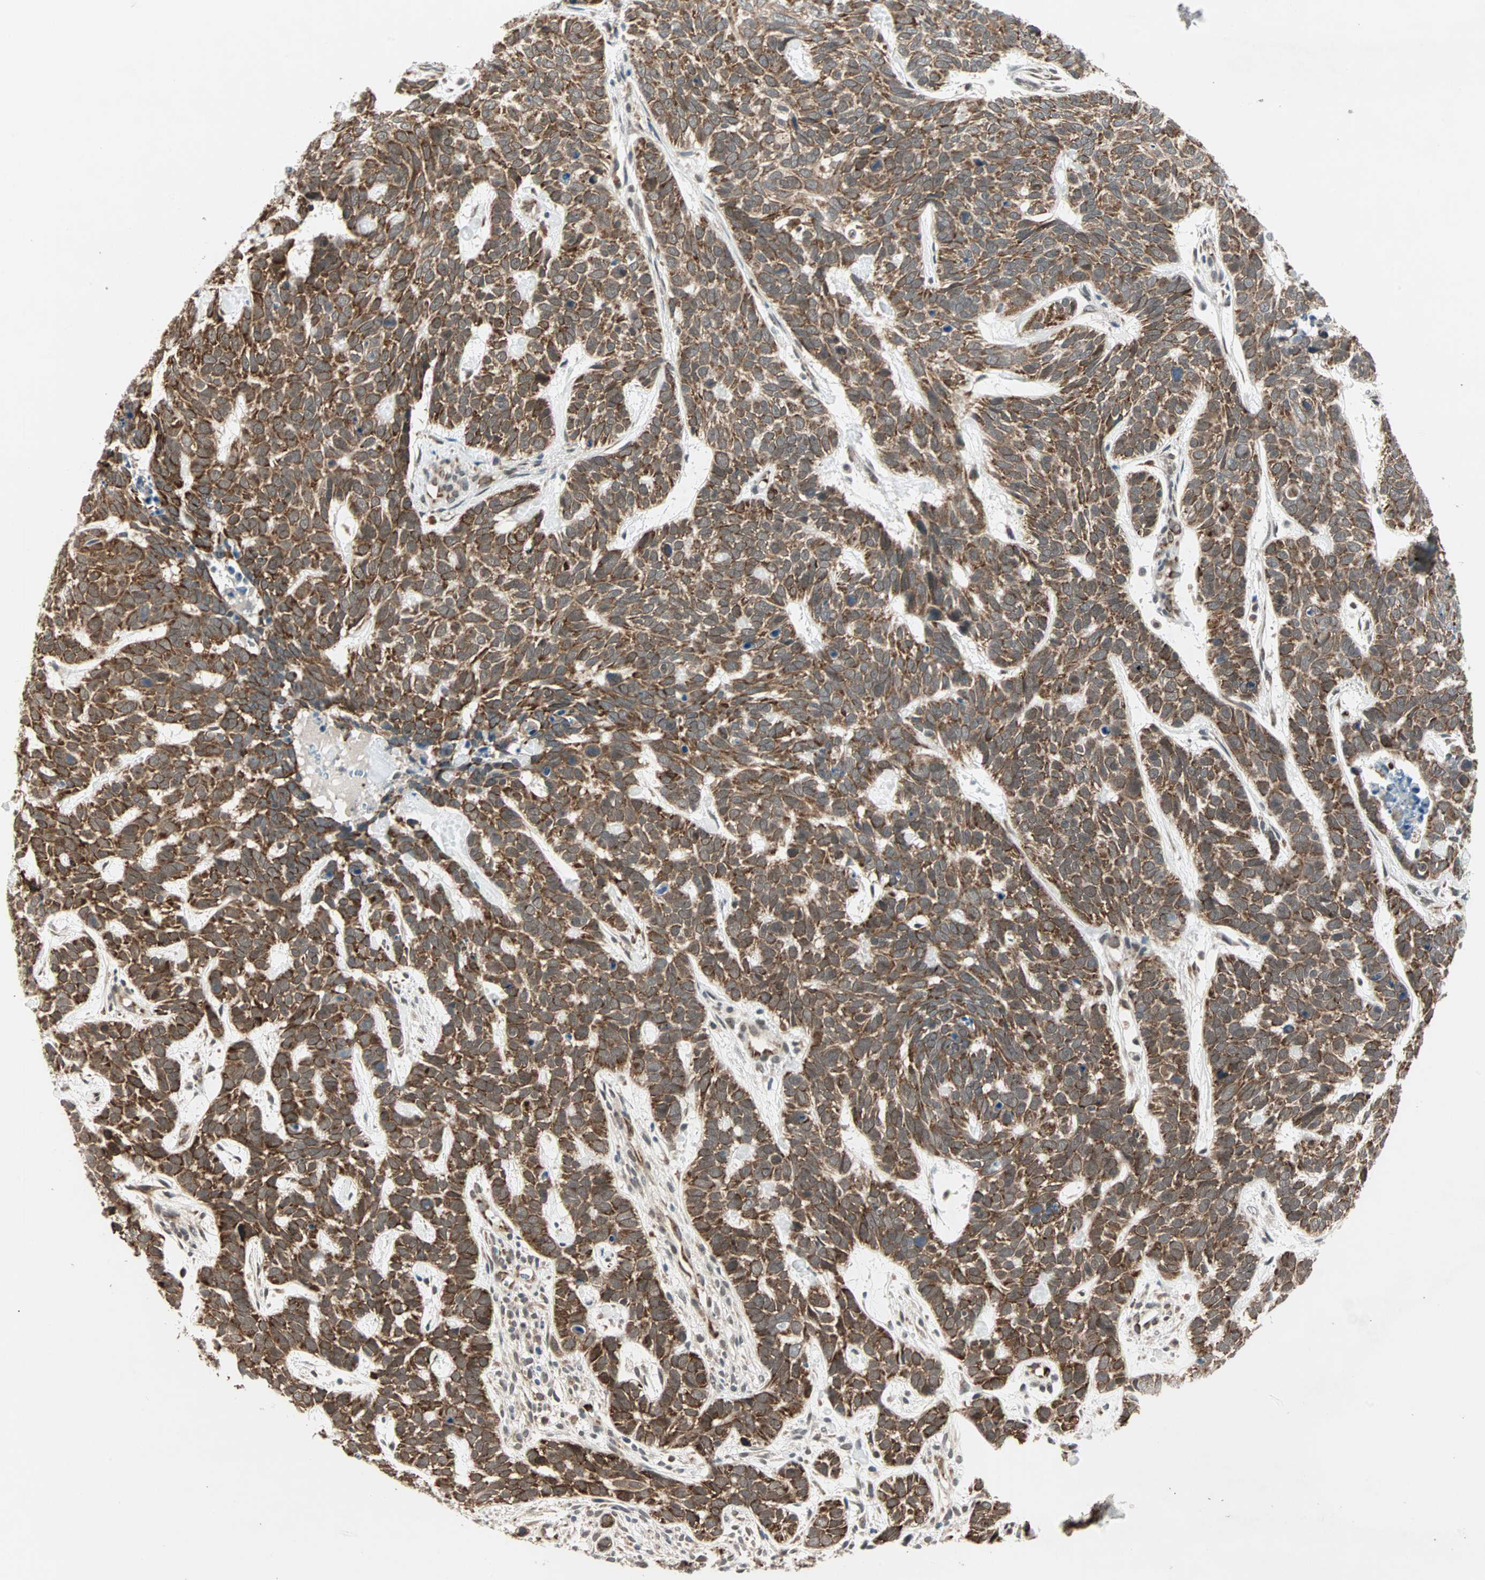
{"staining": {"intensity": "strong", "quantity": "25%-75%", "location": "cytoplasmic/membranous"}, "tissue": "skin cancer", "cell_type": "Tumor cells", "image_type": "cancer", "snomed": [{"axis": "morphology", "description": "Basal cell carcinoma"}, {"axis": "topography", "description": "Skin"}], "caption": "DAB (3,3'-diaminobenzidine) immunohistochemical staining of skin cancer (basal cell carcinoma) exhibits strong cytoplasmic/membranous protein positivity in approximately 25%-75% of tumor cells.", "gene": "ZNF37A", "patient": {"sex": "male", "age": 87}}